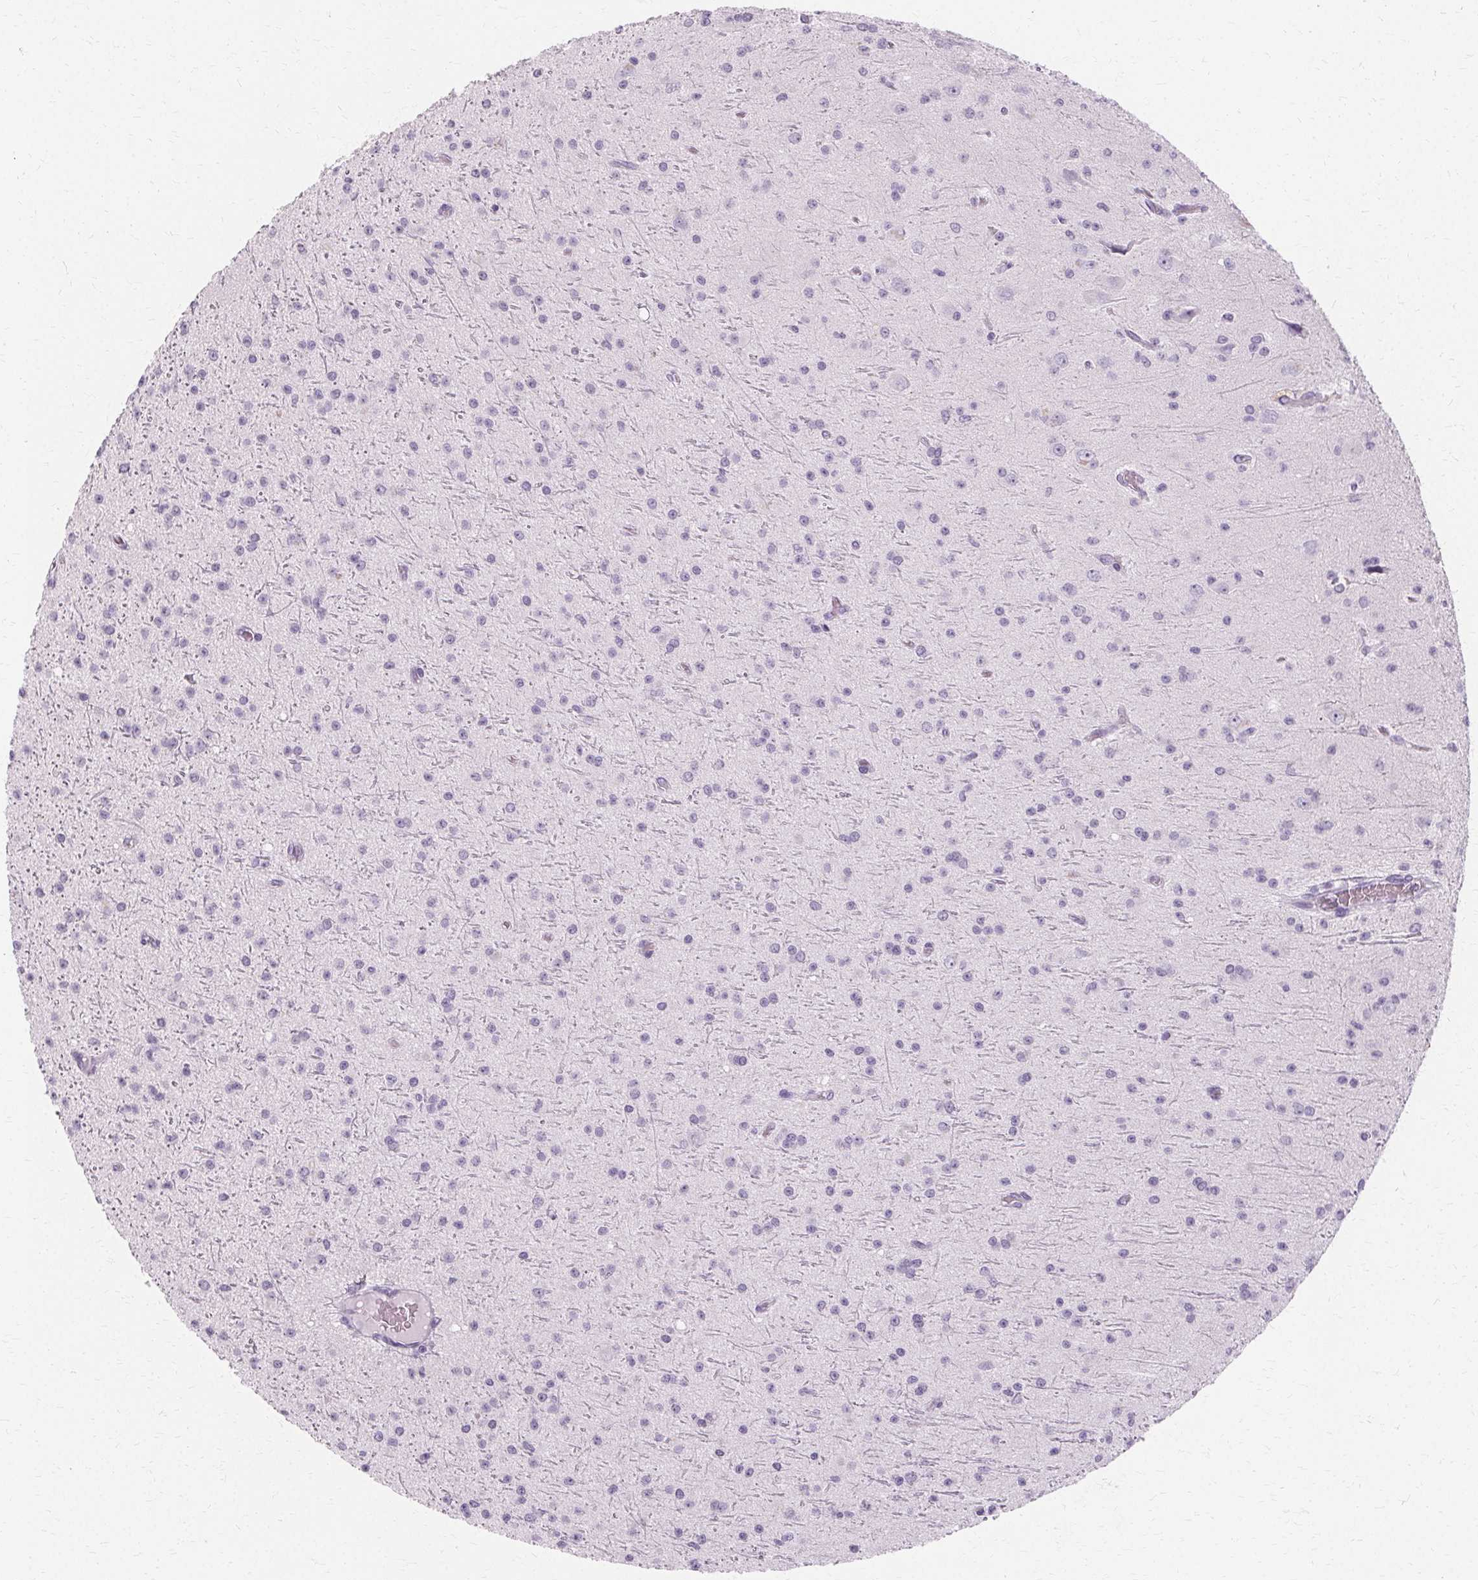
{"staining": {"intensity": "negative", "quantity": "none", "location": "none"}, "tissue": "glioma", "cell_type": "Tumor cells", "image_type": "cancer", "snomed": [{"axis": "morphology", "description": "Glioma, malignant, Low grade"}, {"axis": "topography", "description": "Brain"}], "caption": "Immunohistochemistry (IHC) micrograph of malignant low-grade glioma stained for a protein (brown), which exhibits no expression in tumor cells.", "gene": "KRT6C", "patient": {"sex": "male", "age": 27}}